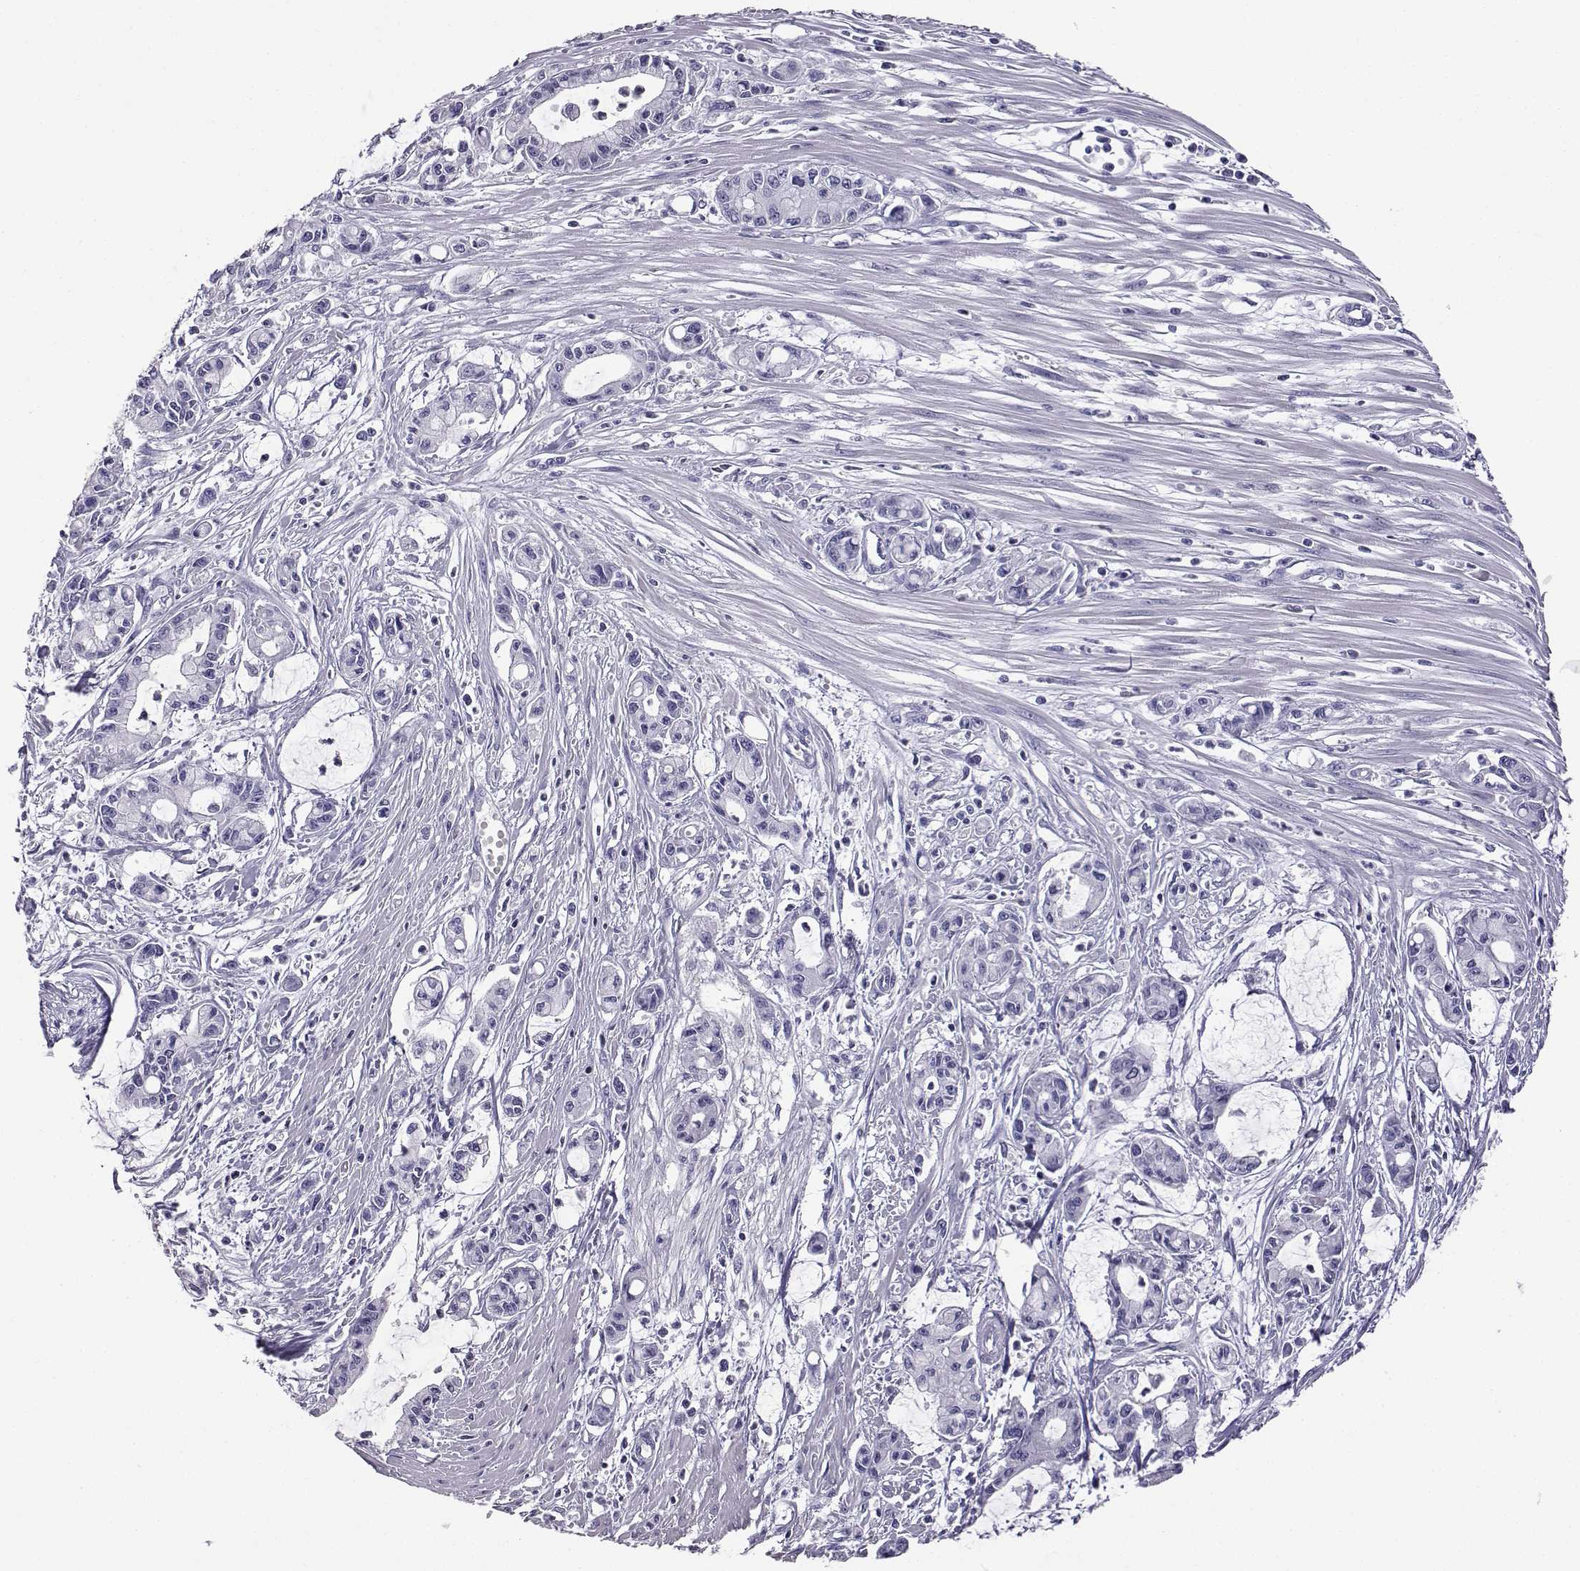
{"staining": {"intensity": "negative", "quantity": "none", "location": "none"}, "tissue": "pancreatic cancer", "cell_type": "Tumor cells", "image_type": "cancer", "snomed": [{"axis": "morphology", "description": "Adenocarcinoma, NOS"}, {"axis": "topography", "description": "Pancreas"}], "caption": "DAB immunohistochemical staining of human pancreatic cancer (adenocarcinoma) shows no significant positivity in tumor cells.", "gene": "AKR1B1", "patient": {"sex": "male", "age": 48}}